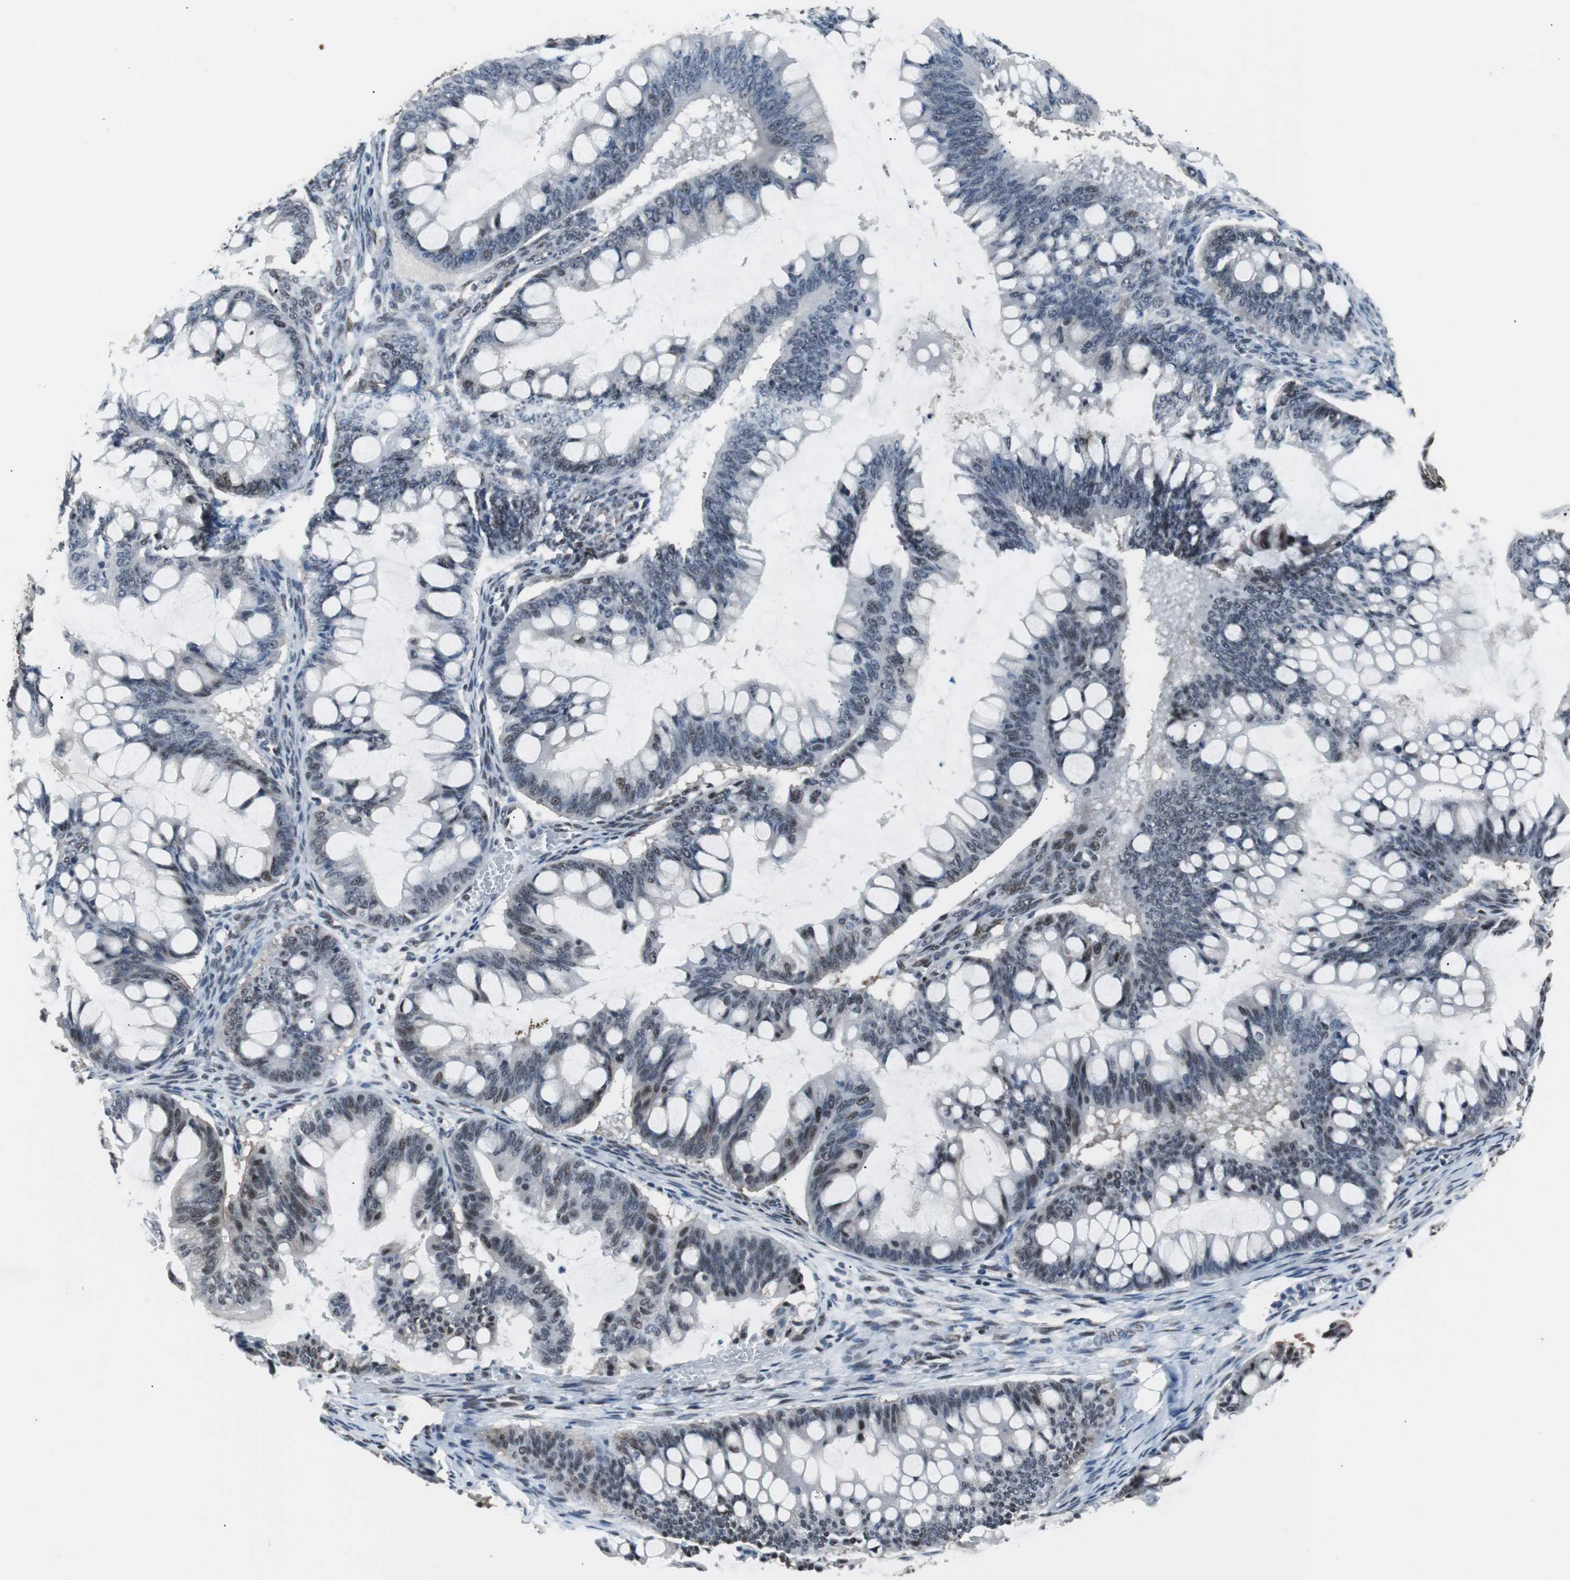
{"staining": {"intensity": "moderate", "quantity": "25%-75%", "location": "nuclear"}, "tissue": "ovarian cancer", "cell_type": "Tumor cells", "image_type": "cancer", "snomed": [{"axis": "morphology", "description": "Cystadenocarcinoma, mucinous, NOS"}, {"axis": "topography", "description": "Ovary"}], "caption": "Immunohistochemistry (DAB) staining of ovarian cancer (mucinous cystadenocarcinoma) displays moderate nuclear protein expression in about 25%-75% of tumor cells. (brown staining indicates protein expression, while blue staining denotes nuclei).", "gene": "USP28", "patient": {"sex": "female", "age": 73}}